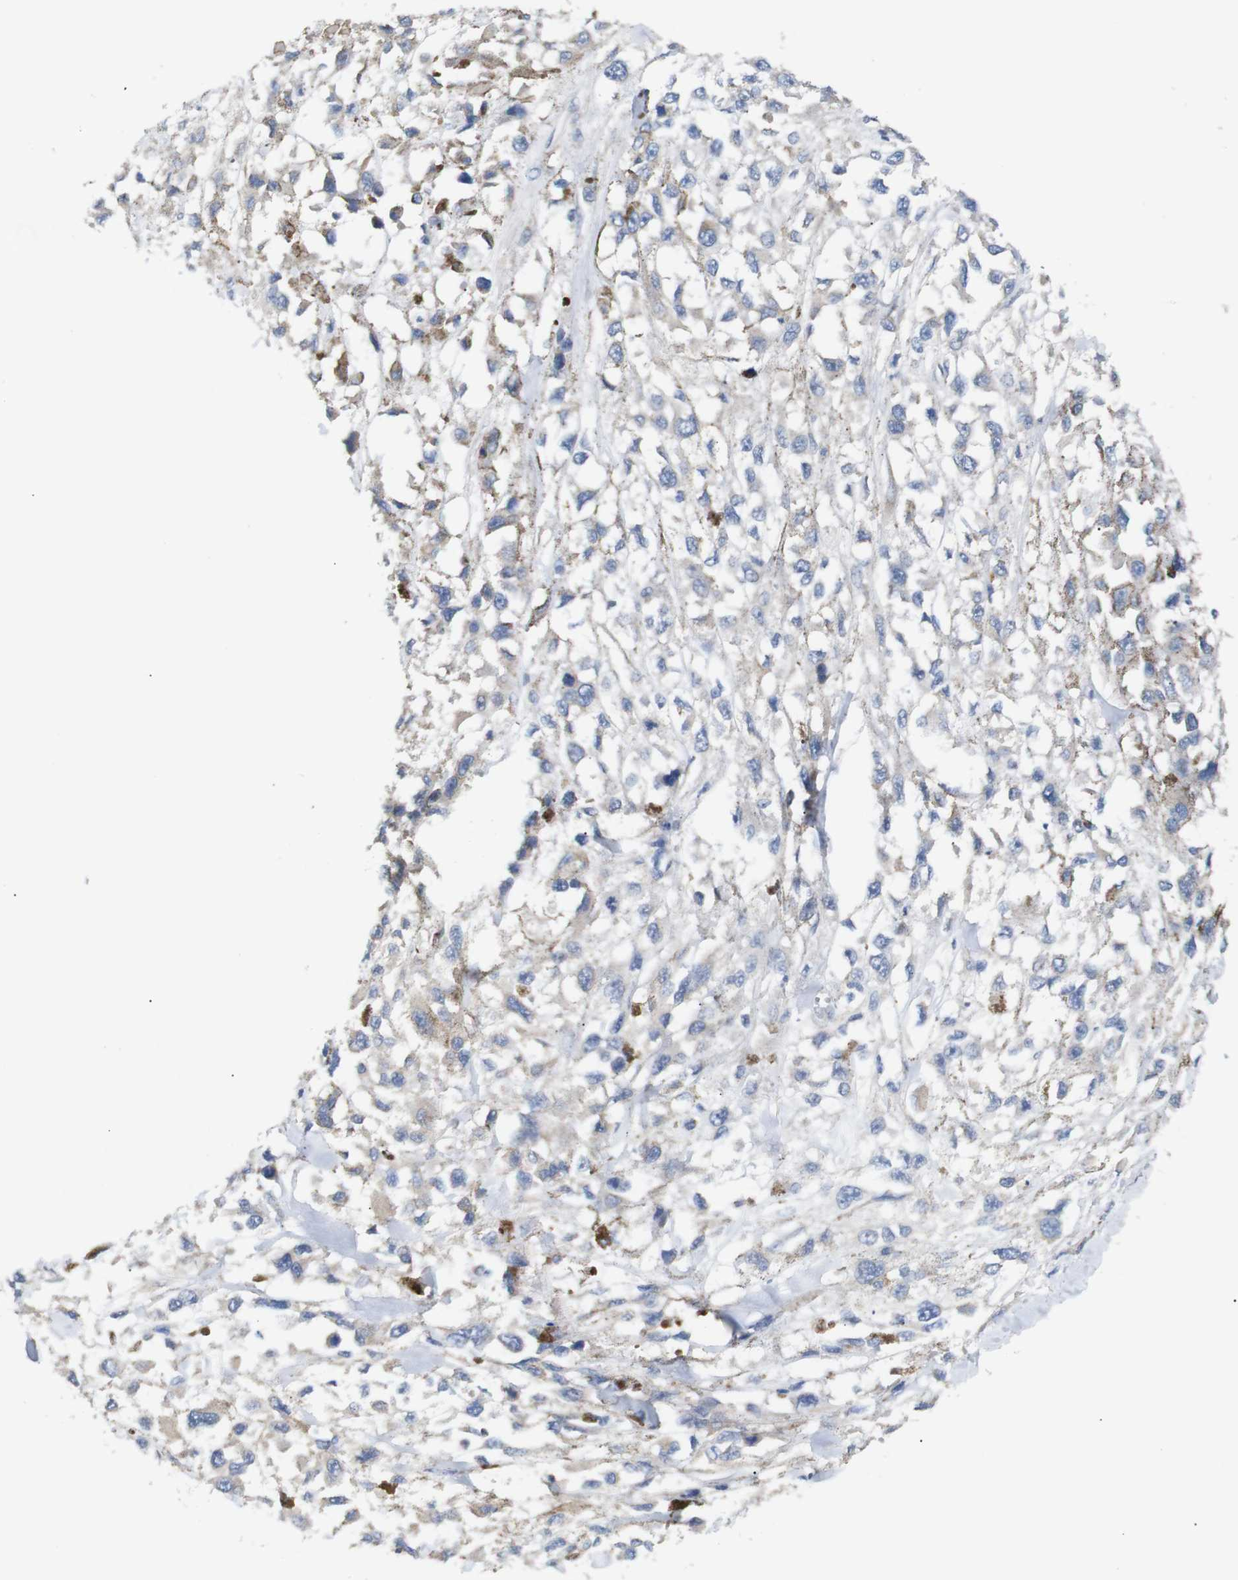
{"staining": {"intensity": "negative", "quantity": "none", "location": "none"}, "tissue": "melanoma", "cell_type": "Tumor cells", "image_type": "cancer", "snomed": [{"axis": "morphology", "description": "Malignant melanoma, Metastatic site"}, {"axis": "topography", "description": "Lymph node"}], "caption": "This is an IHC photomicrograph of human malignant melanoma (metastatic site). There is no expression in tumor cells.", "gene": "ALOX15", "patient": {"sex": "male", "age": 59}}